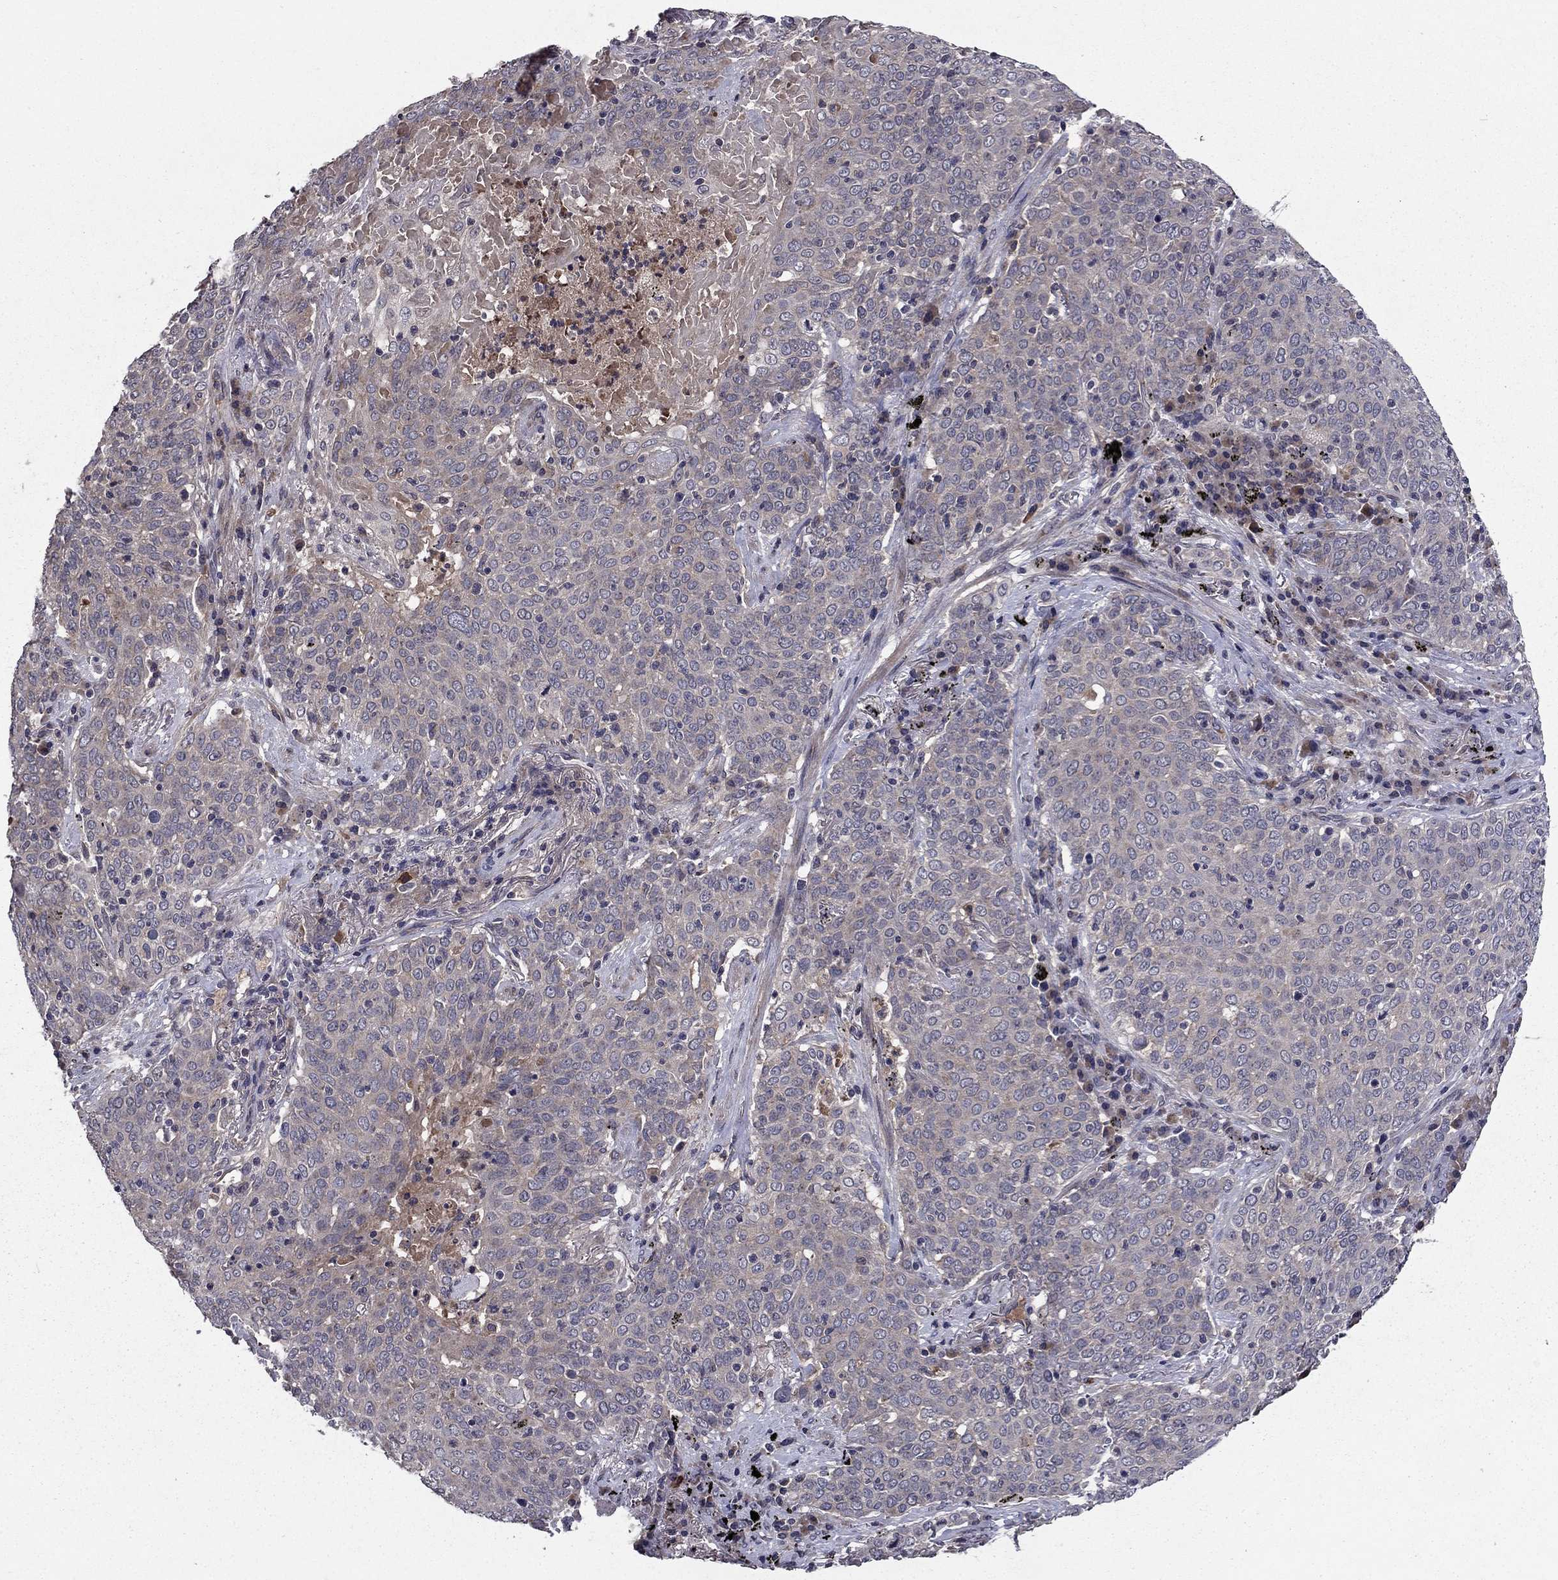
{"staining": {"intensity": "negative", "quantity": "none", "location": "none"}, "tissue": "lung cancer", "cell_type": "Tumor cells", "image_type": "cancer", "snomed": [{"axis": "morphology", "description": "Squamous cell carcinoma, NOS"}, {"axis": "topography", "description": "Lung"}], "caption": "There is no significant expression in tumor cells of lung cancer.", "gene": "PROS1", "patient": {"sex": "male", "age": 82}}